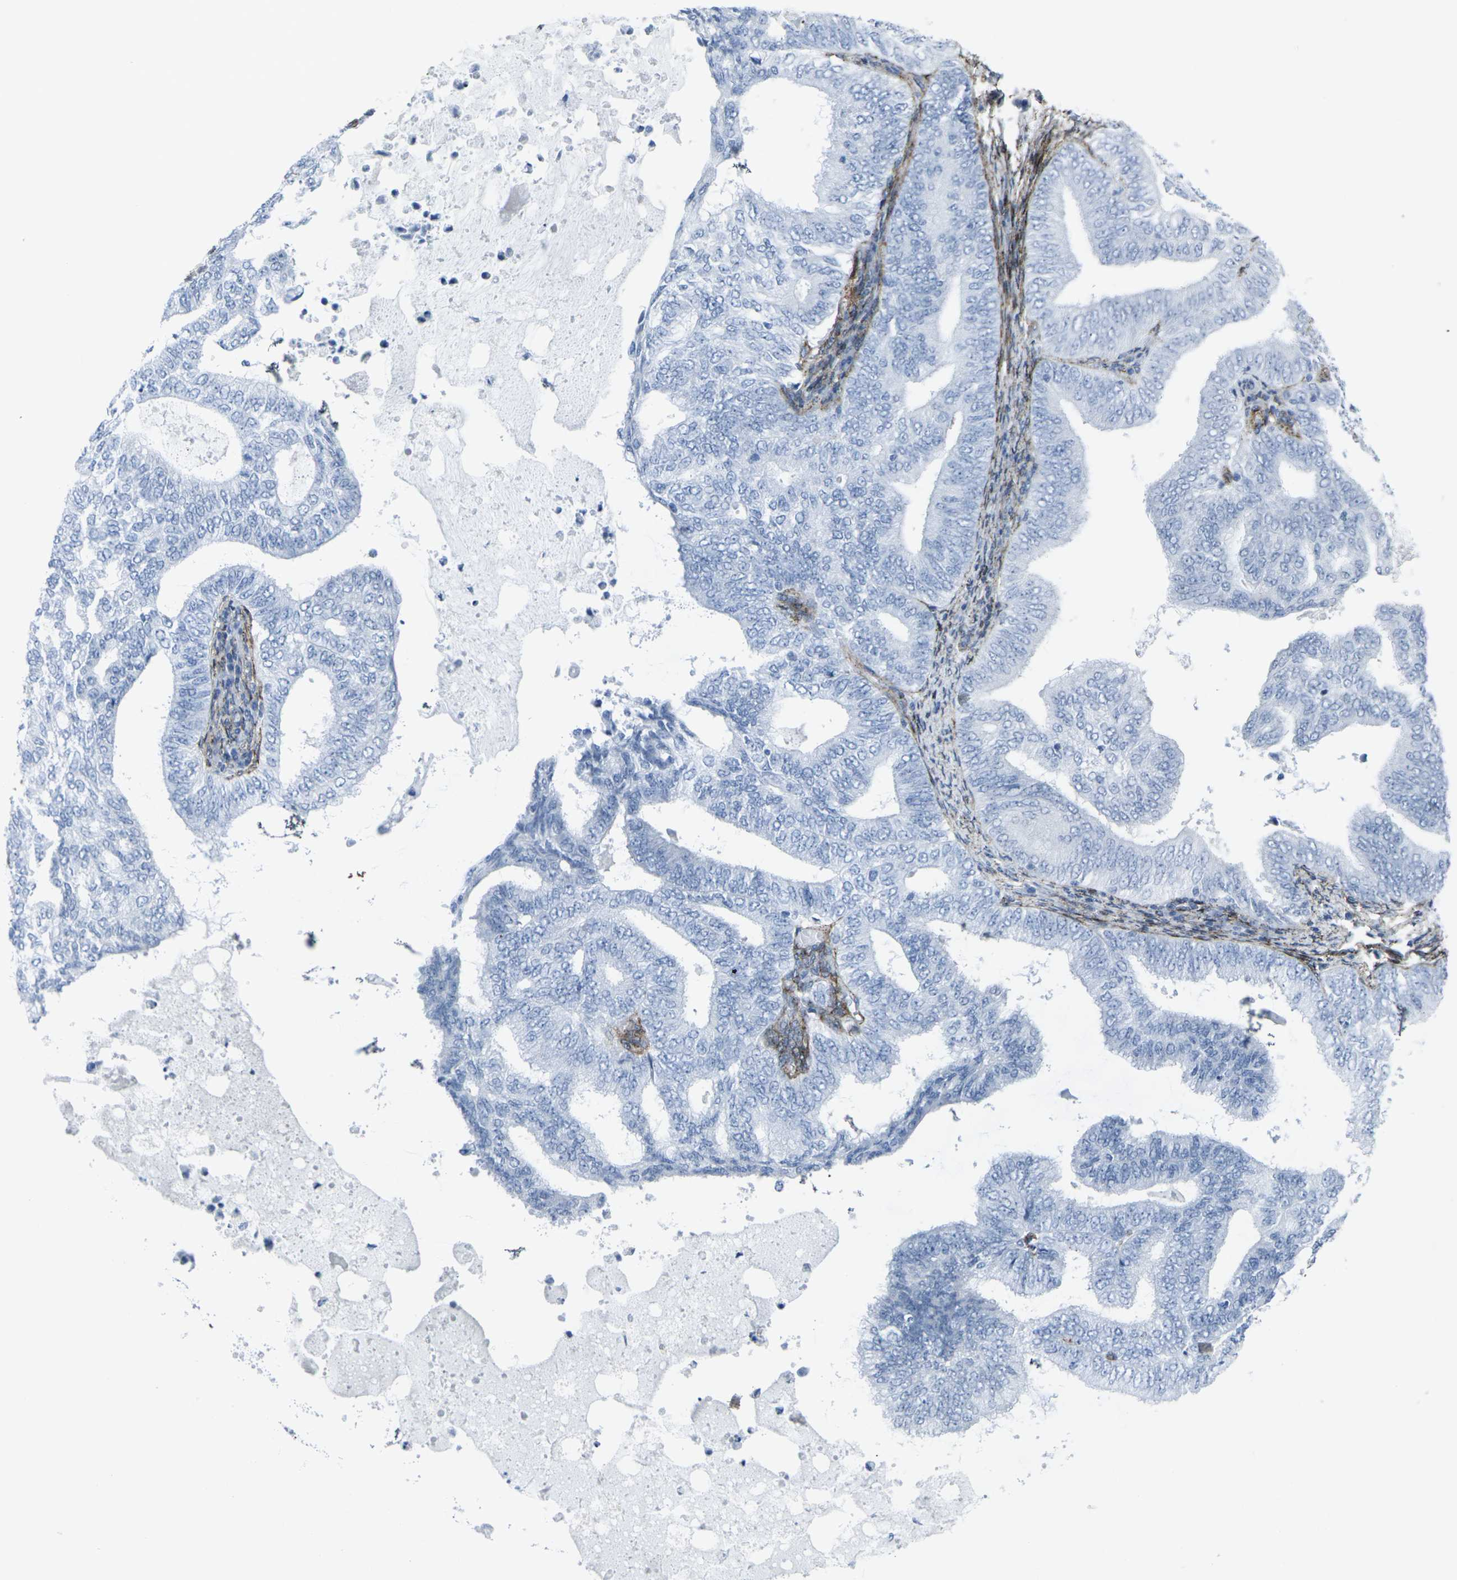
{"staining": {"intensity": "negative", "quantity": "none", "location": "none"}, "tissue": "endometrial cancer", "cell_type": "Tumor cells", "image_type": "cancer", "snomed": [{"axis": "morphology", "description": "Adenocarcinoma, NOS"}, {"axis": "topography", "description": "Endometrium"}], "caption": "Immunohistochemistry (IHC) micrograph of neoplastic tissue: human endometrial adenocarcinoma stained with DAB (3,3'-diaminobenzidine) reveals no significant protein staining in tumor cells.", "gene": "CDH11", "patient": {"sex": "female", "age": 58}}